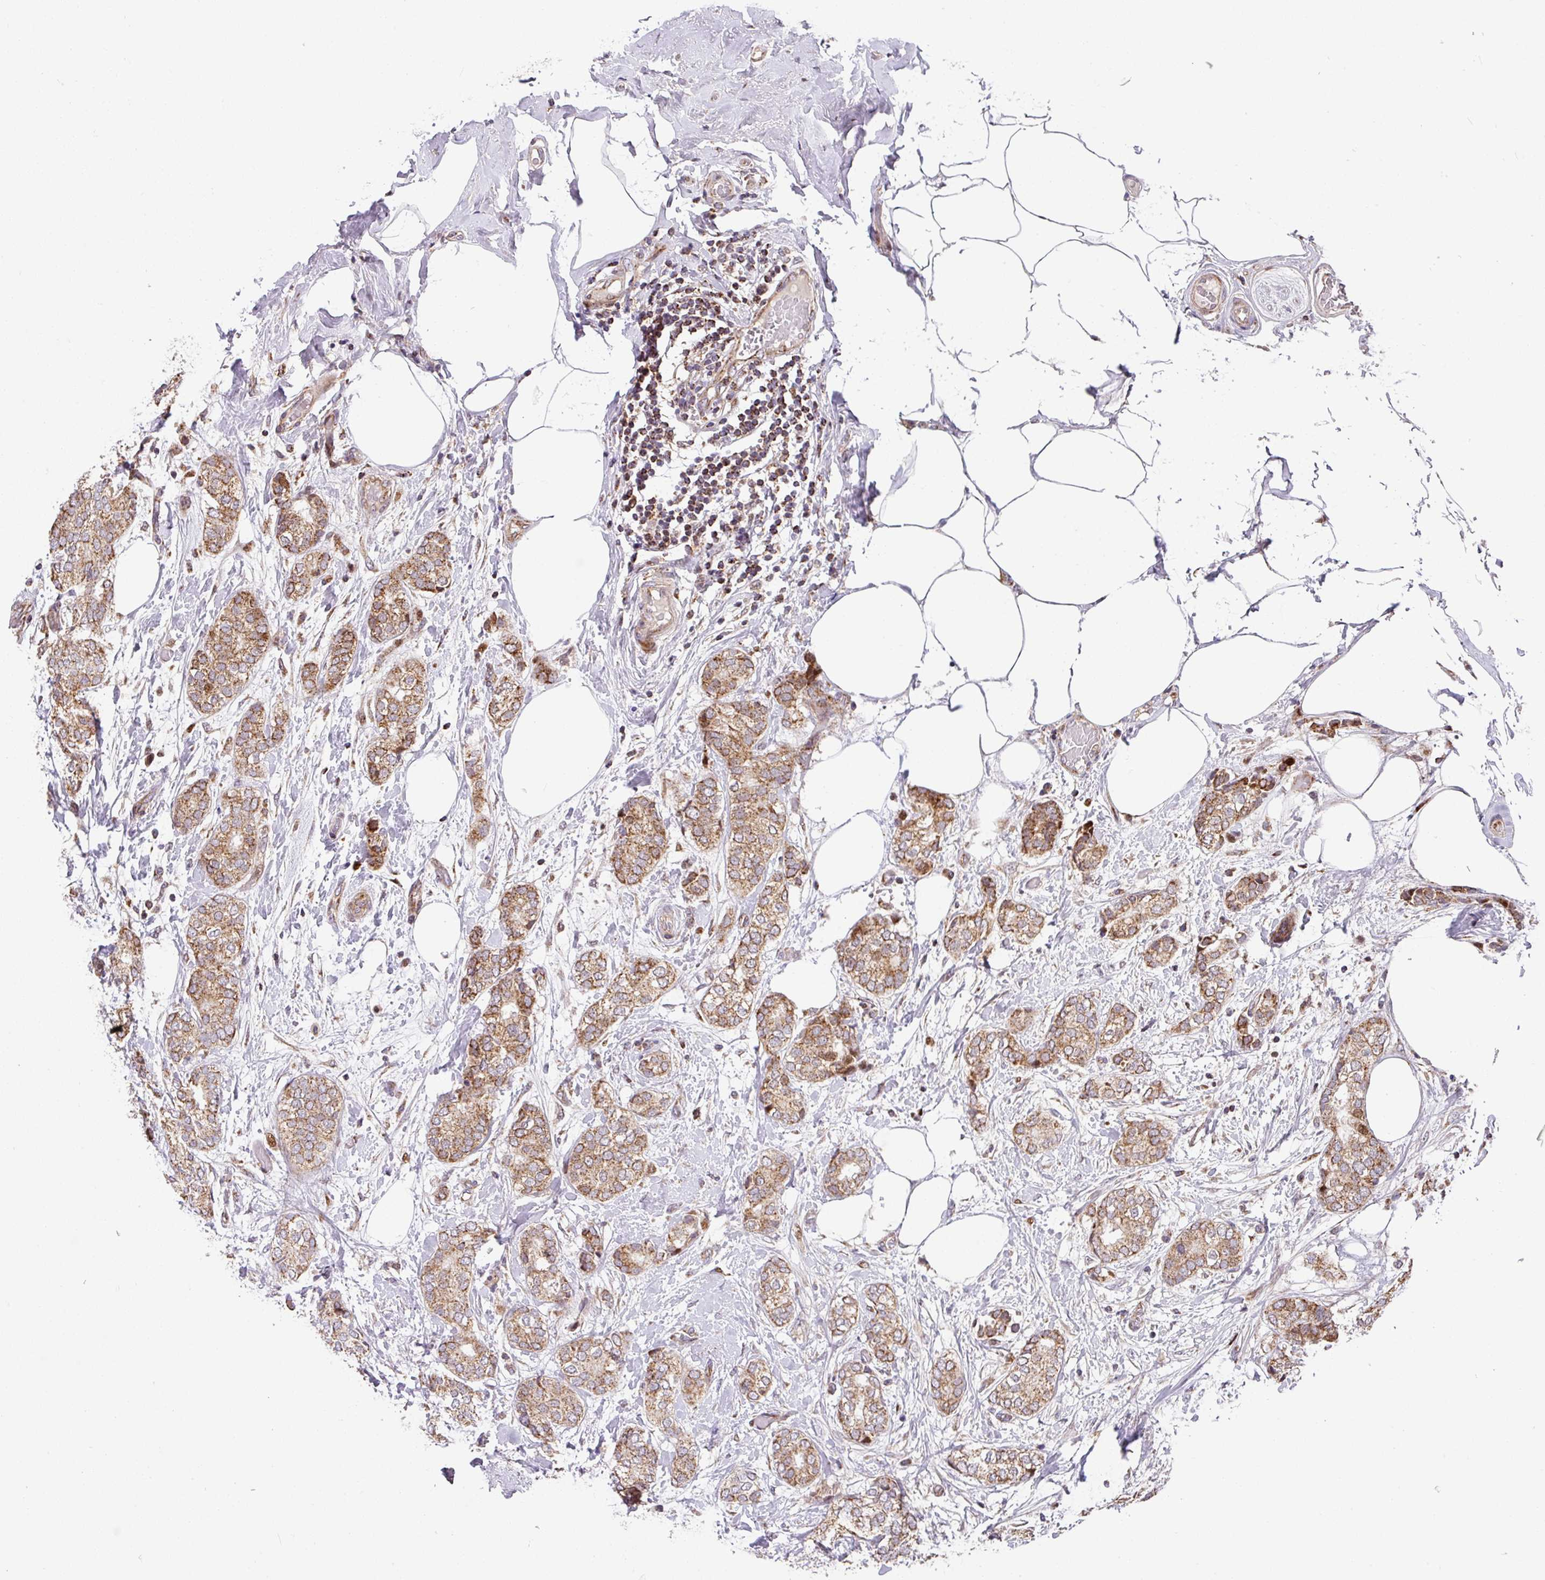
{"staining": {"intensity": "moderate", "quantity": ">75%", "location": "cytoplasmic/membranous"}, "tissue": "breast cancer", "cell_type": "Tumor cells", "image_type": "cancer", "snomed": [{"axis": "morphology", "description": "Duct carcinoma"}, {"axis": "topography", "description": "Breast"}], "caption": "DAB immunohistochemical staining of breast cancer (infiltrating ductal carcinoma) demonstrates moderate cytoplasmic/membranous protein expression in approximately >75% of tumor cells.", "gene": "SARS2", "patient": {"sex": "female", "age": 73}}